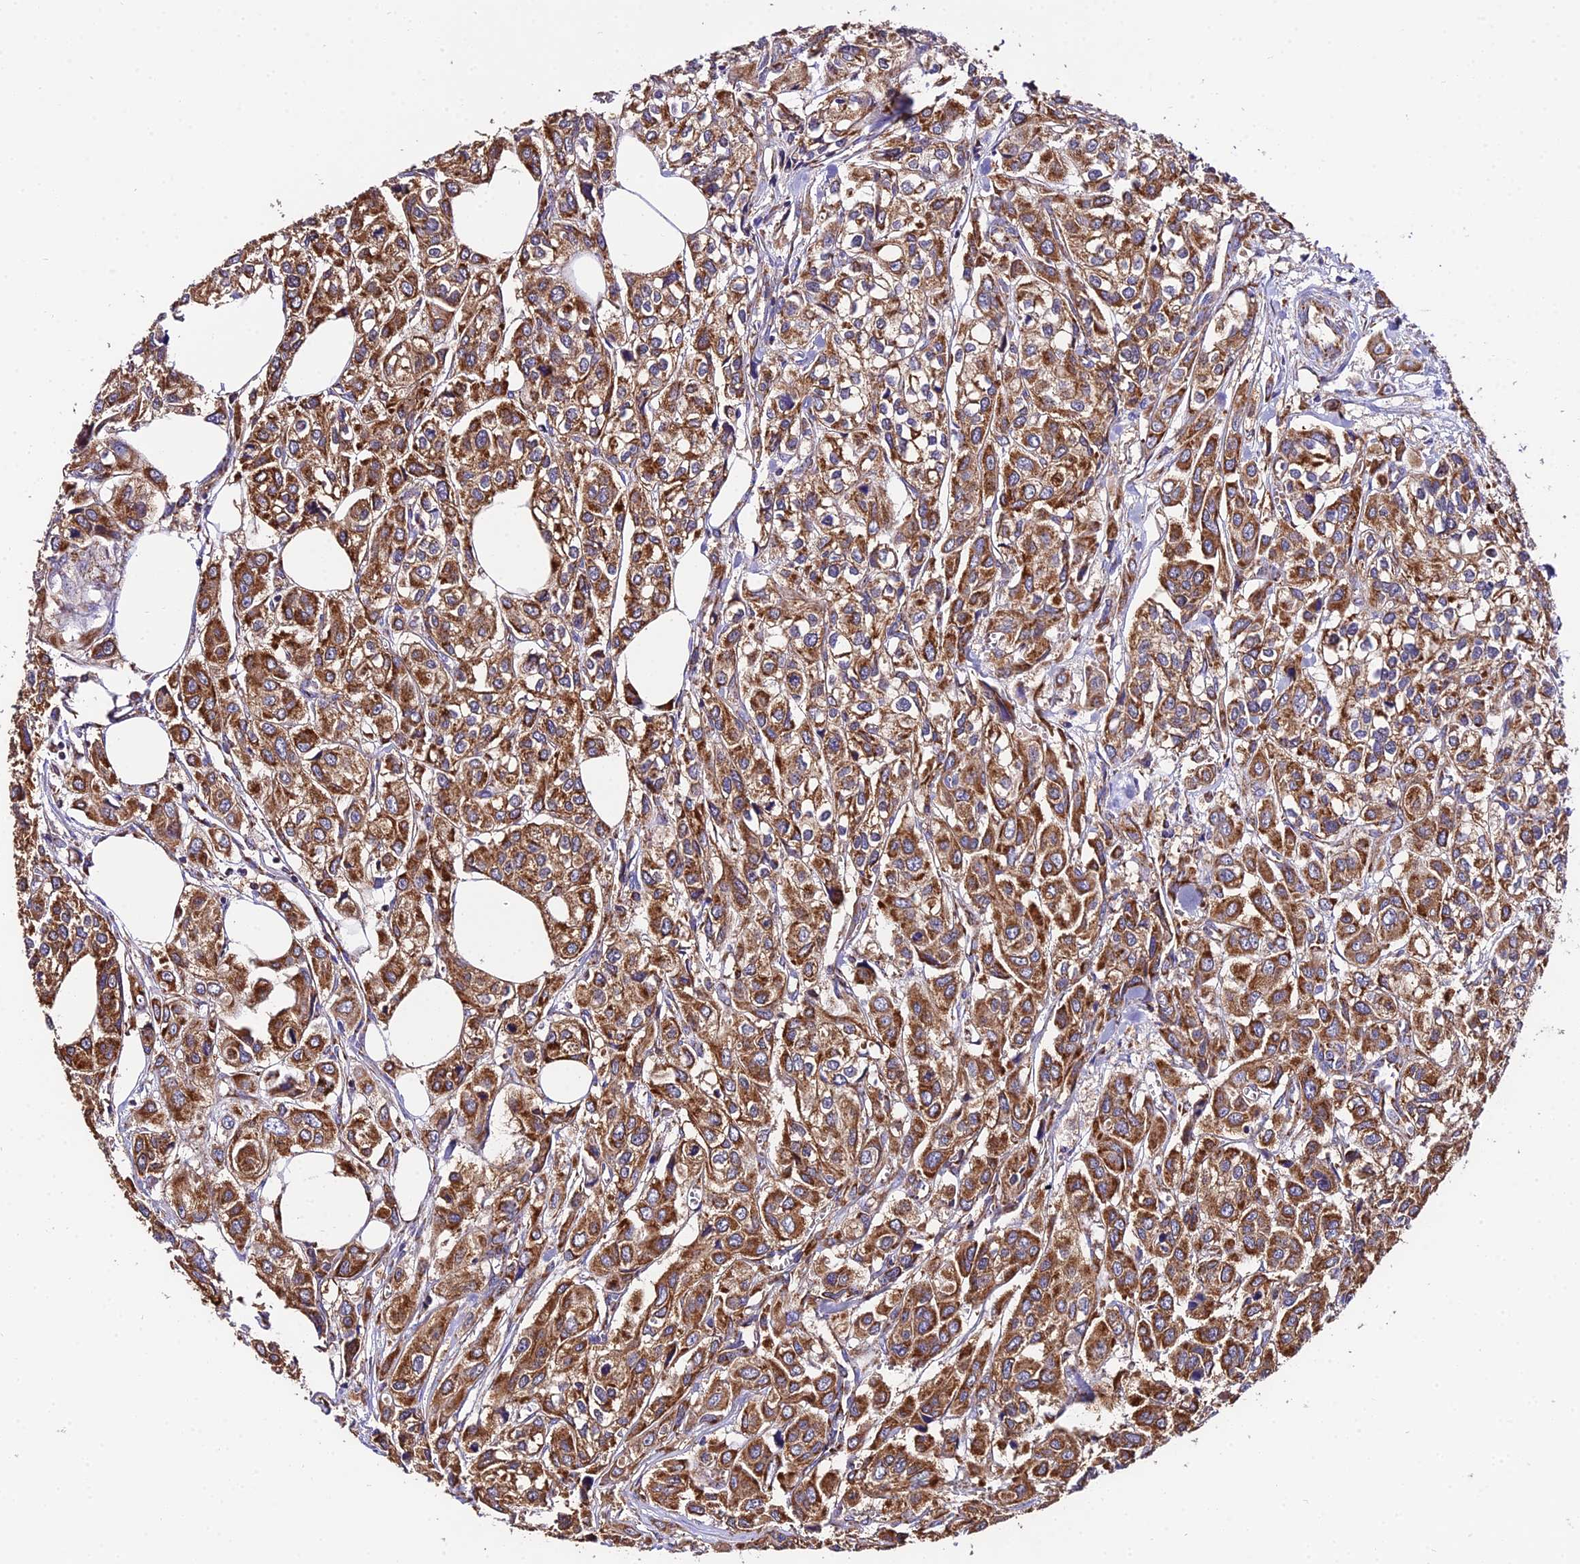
{"staining": {"intensity": "moderate", "quantity": ">75%", "location": "cytoplasmic/membranous"}, "tissue": "urothelial cancer", "cell_type": "Tumor cells", "image_type": "cancer", "snomed": [{"axis": "morphology", "description": "Urothelial carcinoma, High grade"}, {"axis": "topography", "description": "Urinary bladder"}], "caption": "DAB immunohistochemical staining of human high-grade urothelial carcinoma reveals moderate cytoplasmic/membranous protein staining in about >75% of tumor cells.", "gene": "OCIAD1", "patient": {"sex": "male", "age": 67}}